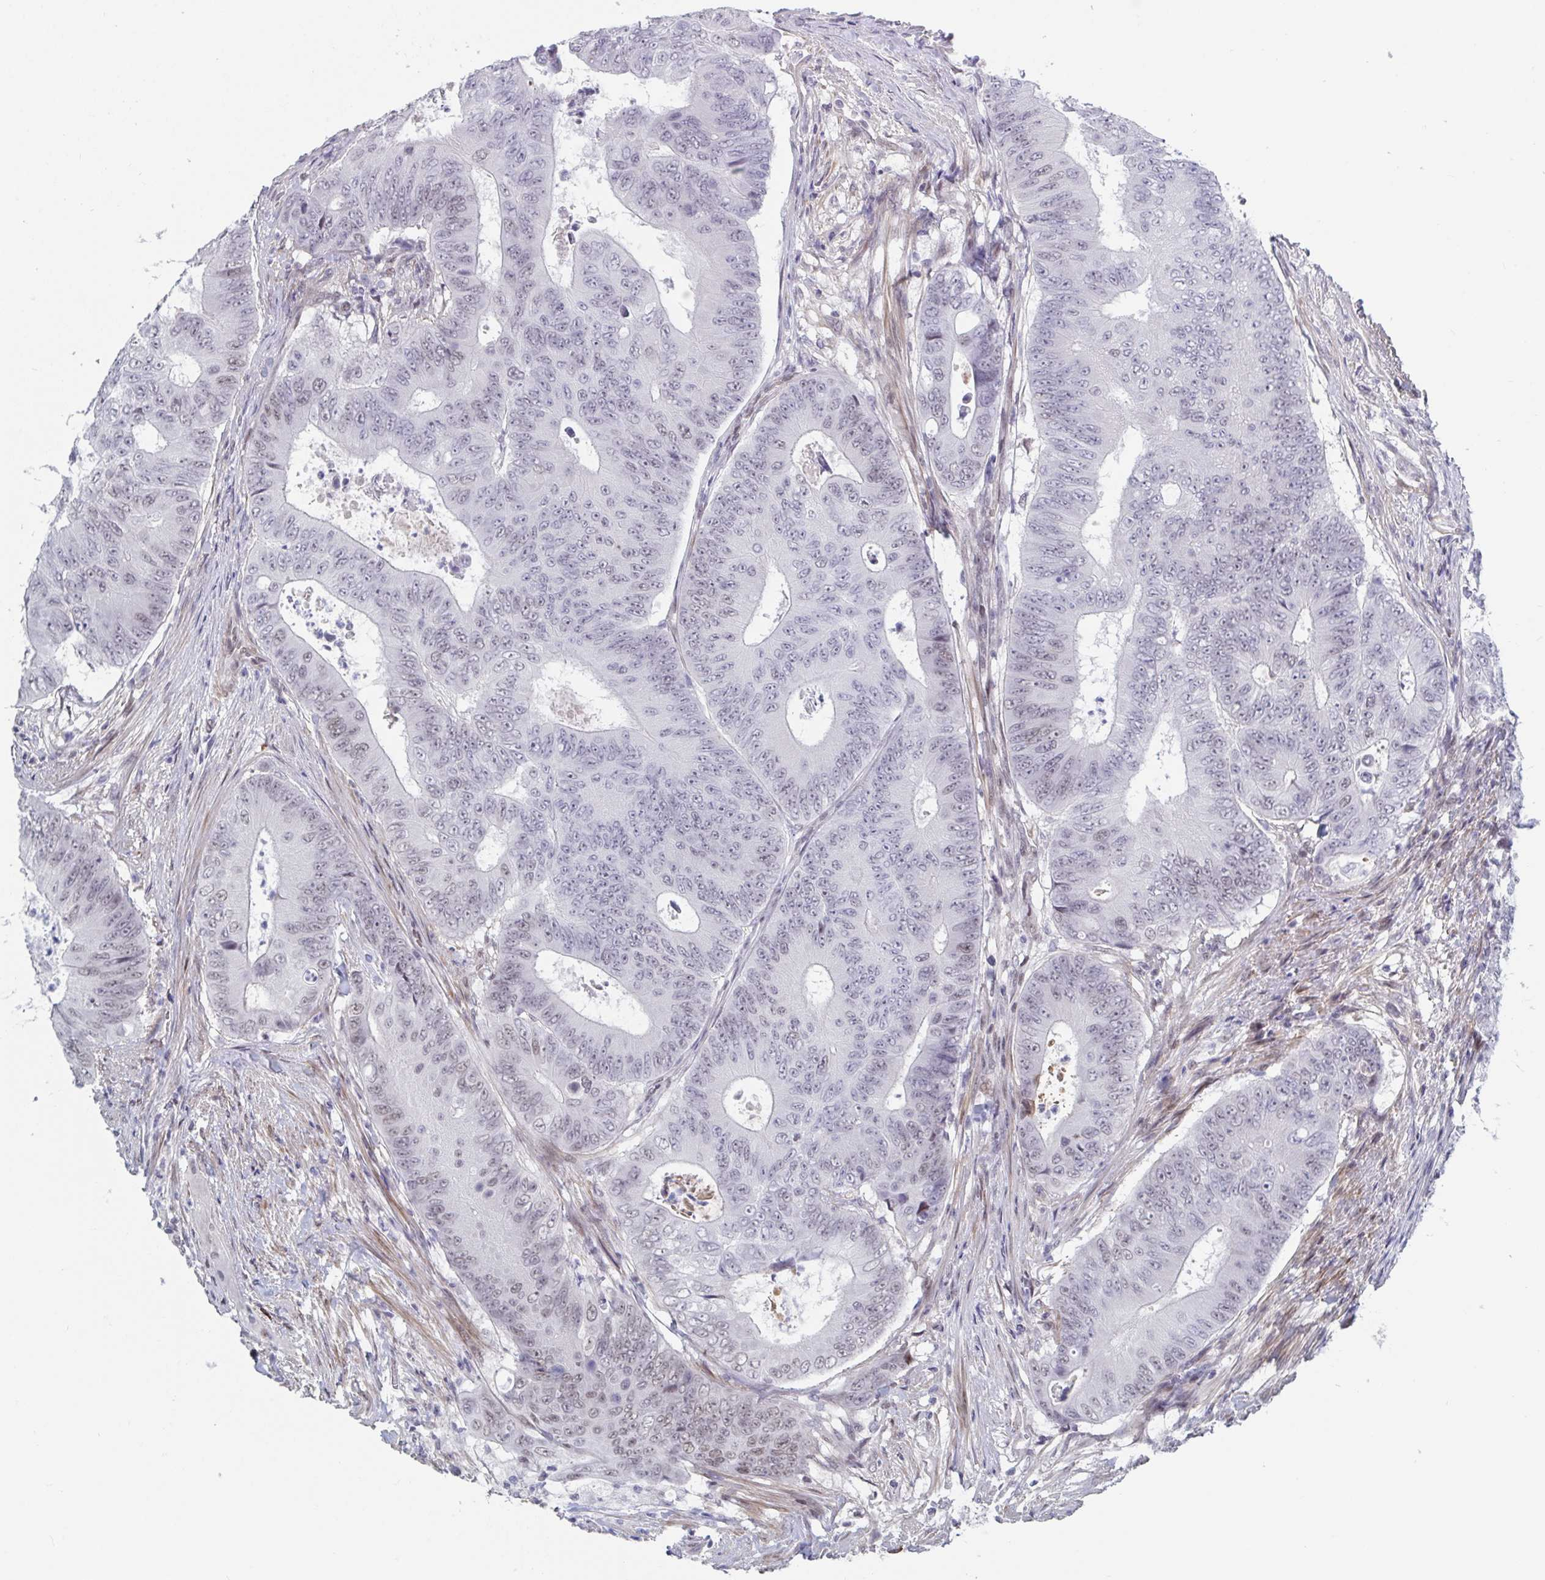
{"staining": {"intensity": "weak", "quantity": "25%-75%", "location": "nuclear"}, "tissue": "colorectal cancer", "cell_type": "Tumor cells", "image_type": "cancer", "snomed": [{"axis": "morphology", "description": "Adenocarcinoma, NOS"}, {"axis": "topography", "description": "Colon"}], "caption": "Immunohistochemistry (IHC) of adenocarcinoma (colorectal) demonstrates low levels of weak nuclear positivity in approximately 25%-75% of tumor cells.", "gene": "BCL7B", "patient": {"sex": "female", "age": 48}}